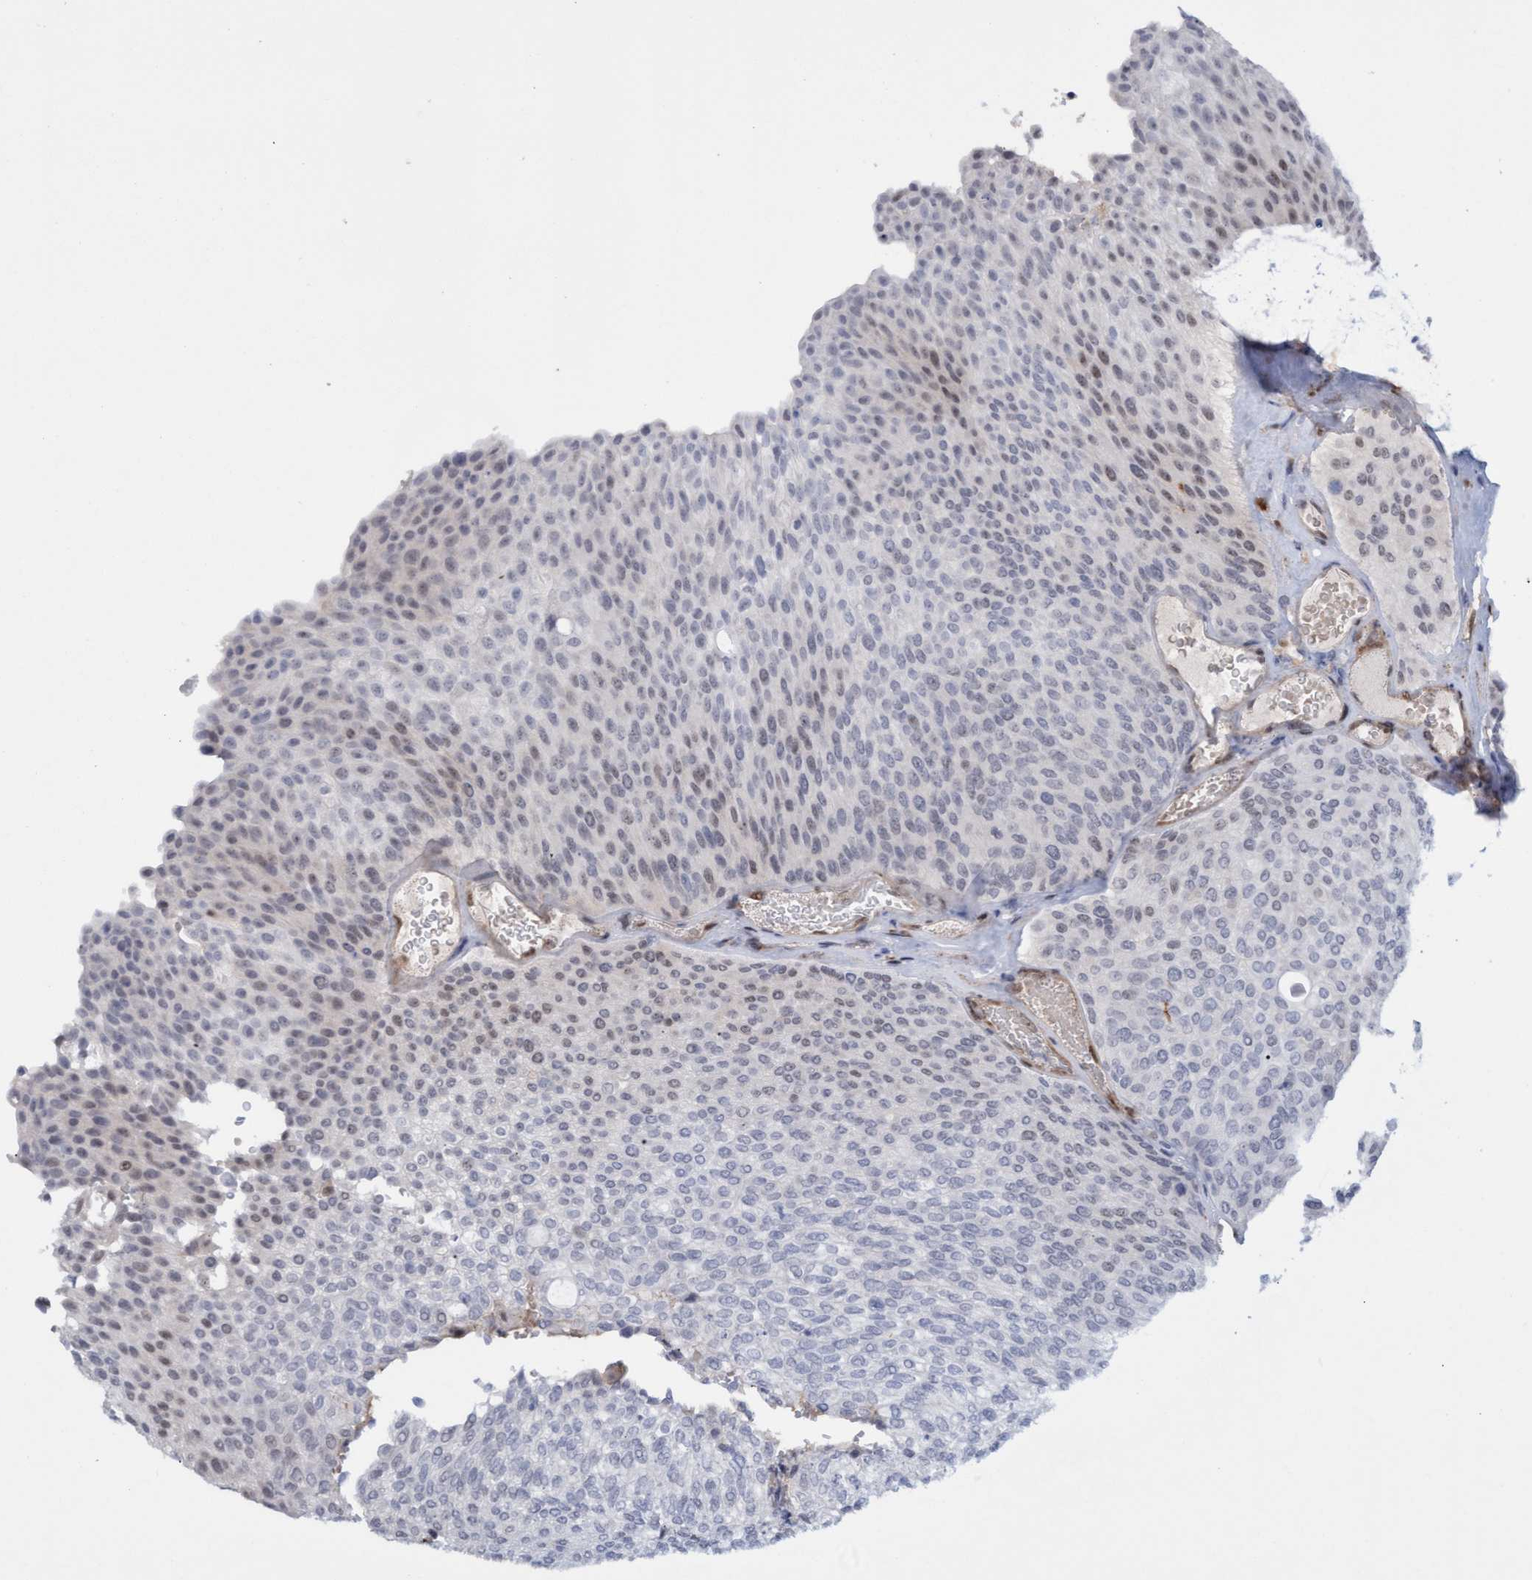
{"staining": {"intensity": "weak", "quantity": "<25%", "location": "nuclear"}, "tissue": "urothelial cancer", "cell_type": "Tumor cells", "image_type": "cancer", "snomed": [{"axis": "morphology", "description": "Urothelial carcinoma, Low grade"}, {"axis": "topography", "description": "Urinary bladder"}], "caption": "High power microscopy photomicrograph of an immunohistochemistry (IHC) image of low-grade urothelial carcinoma, revealing no significant expression in tumor cells.", "gene": "PINX1", "patient": {"sex": "female", "age": 79}}